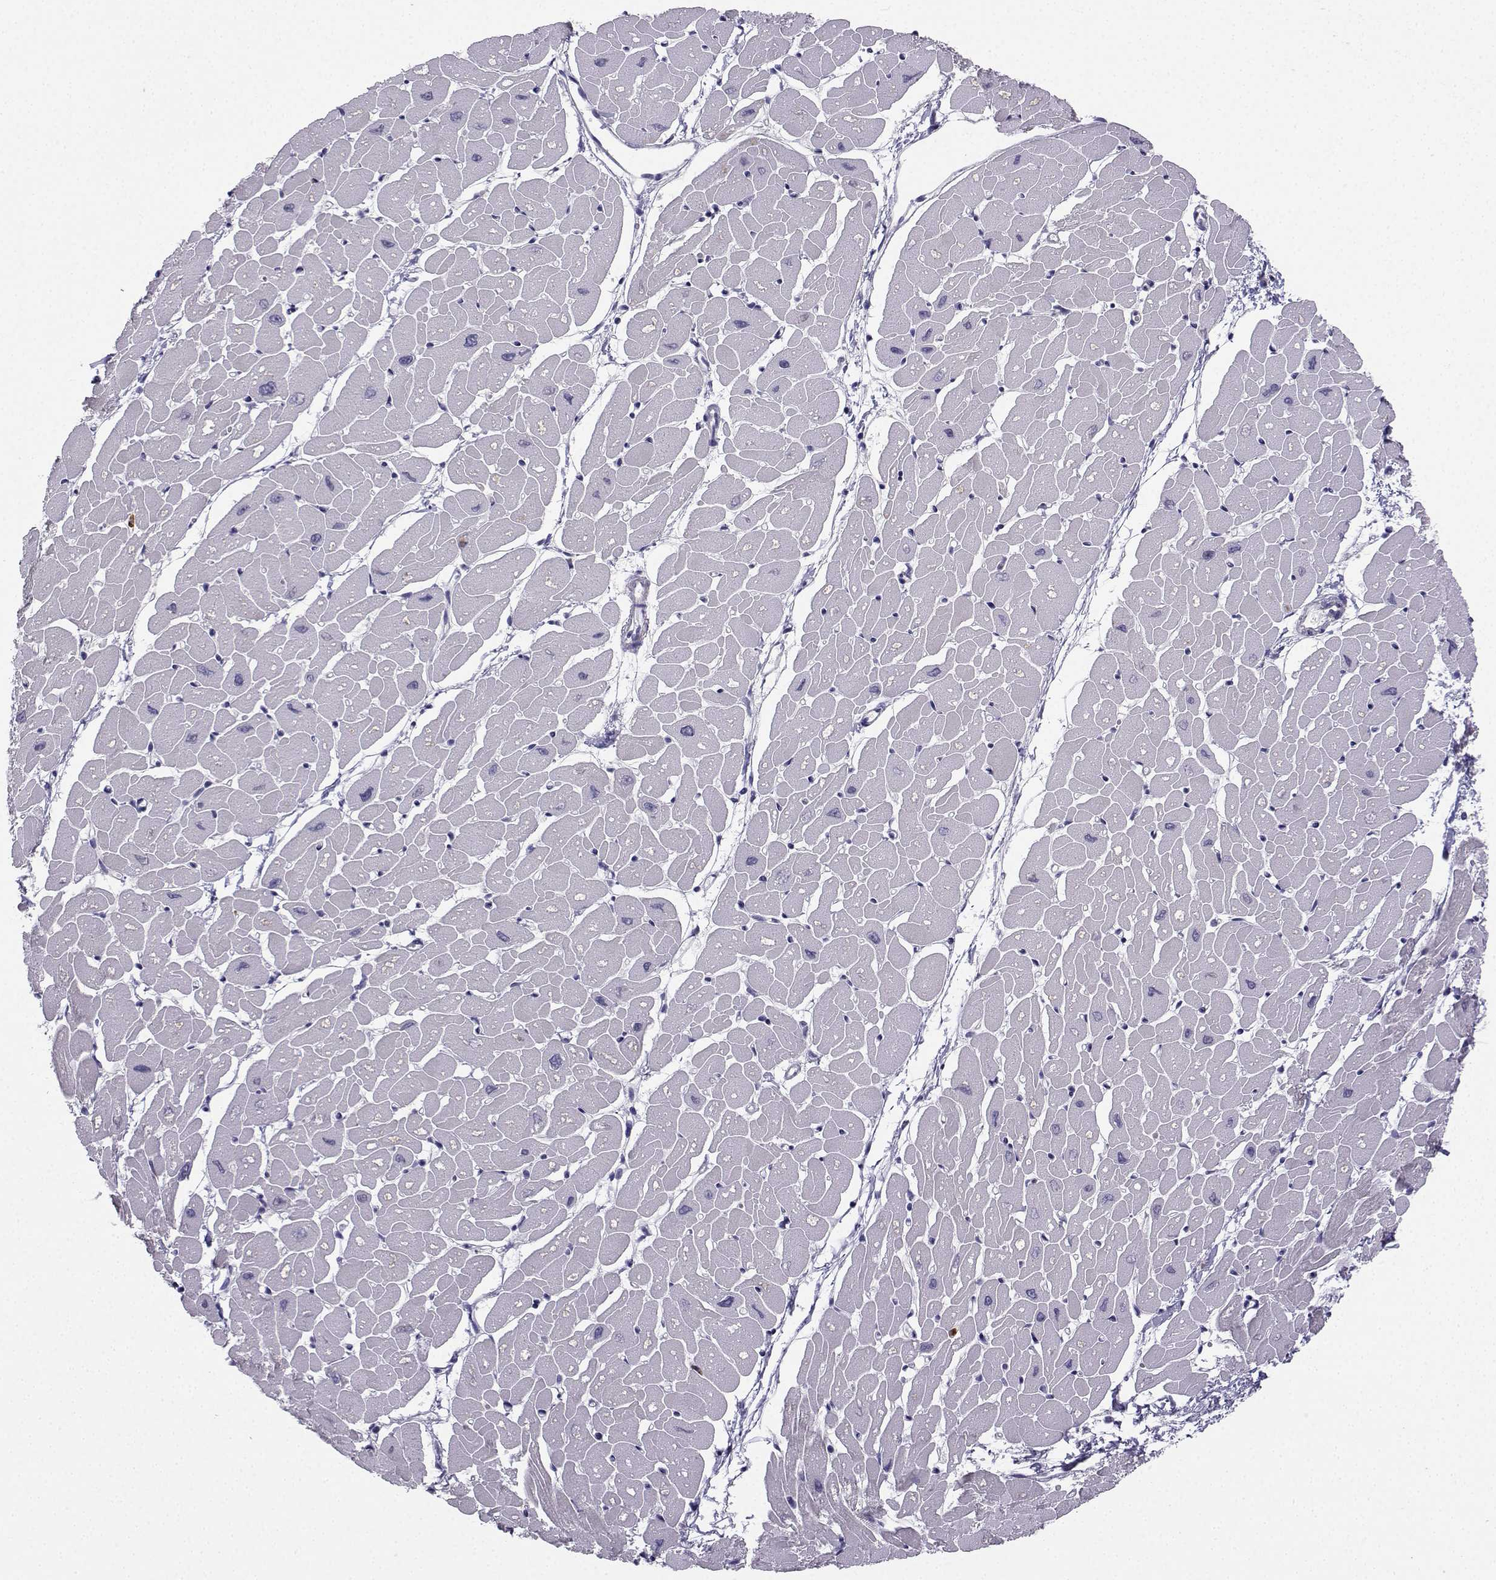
{"staining": {"intensity": "negative", "quantity": "none", "location": "none"}, "tissue": "heart muscle", "cell_type": "Cardiomyocytes", "image_type": "normal", "snomed": [{"axis": "morphology", "description": "Normal tissue, NOS"}, {"axis": "topography", "description": "Heart"}], "caption": "This is an immunohistochemistry (IHC) histopathology image of unremarkable human heart muscle. There is no expression in cardiomyocytes.", "gene": "CALY", "patient": {"sex": "male", "age": 57}}